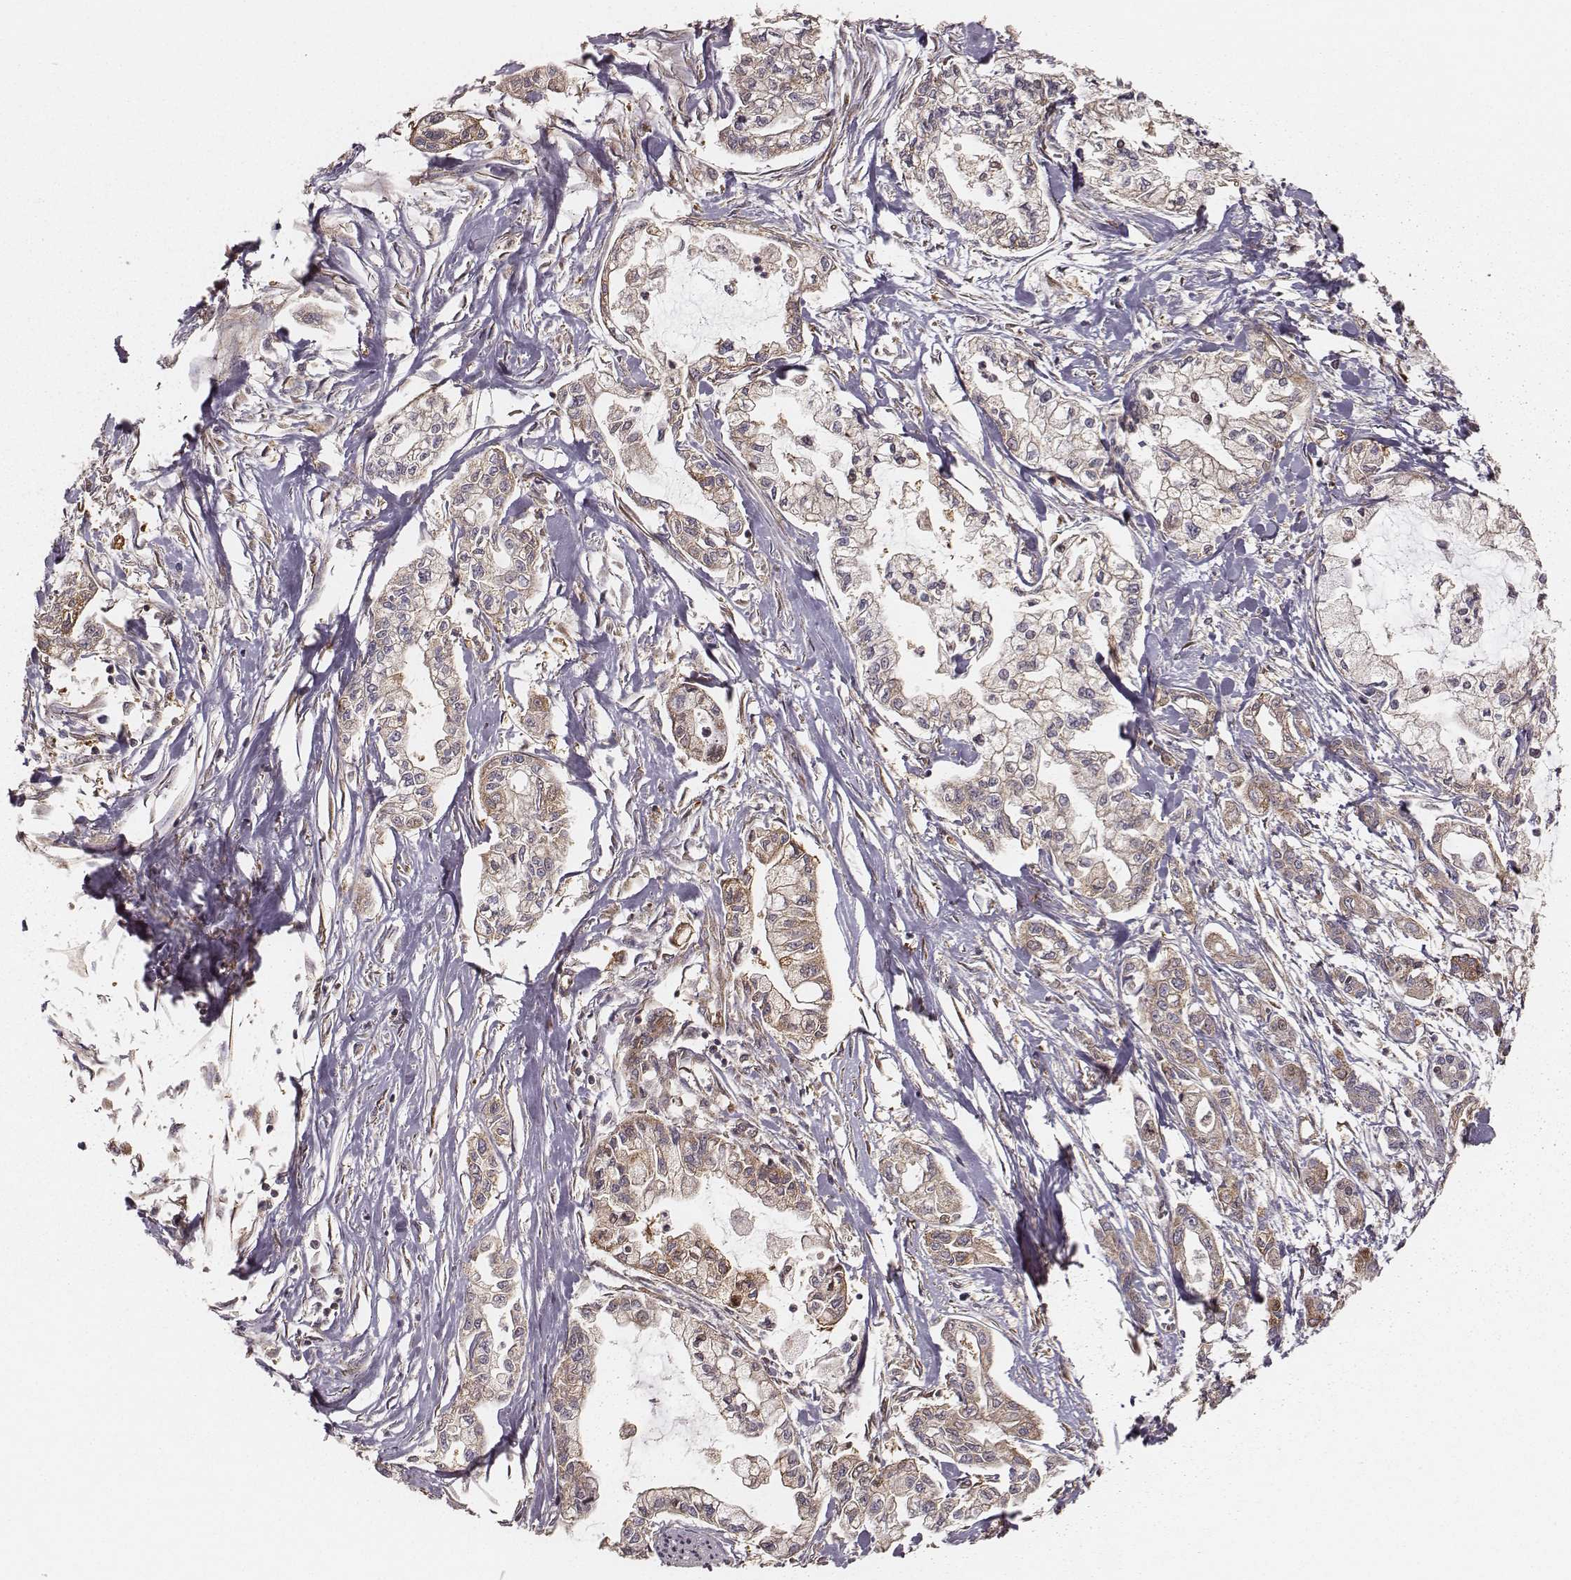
{"staining": {"intensity": "moderate", "quantity": "25%-75%", "location": "cytoplasmic/membranous"}, "tissue": "pancreatic cancer", "cell_type": "Tumor cells", "image_type": "cancer", "snomed": [{"axis": "morphology", "description": "Adenocarcinoma, NOS"}, {"axis": "topography", "description": "Pancreas"}], "caption": "Moderate cytoplasmic/membranous protein expression is identified in approximately 25%-75% of tumor cells in pancreatic adenocarcinoma.", "gene": "CARS1", "patient": {"sex": "male", "age": 54}}